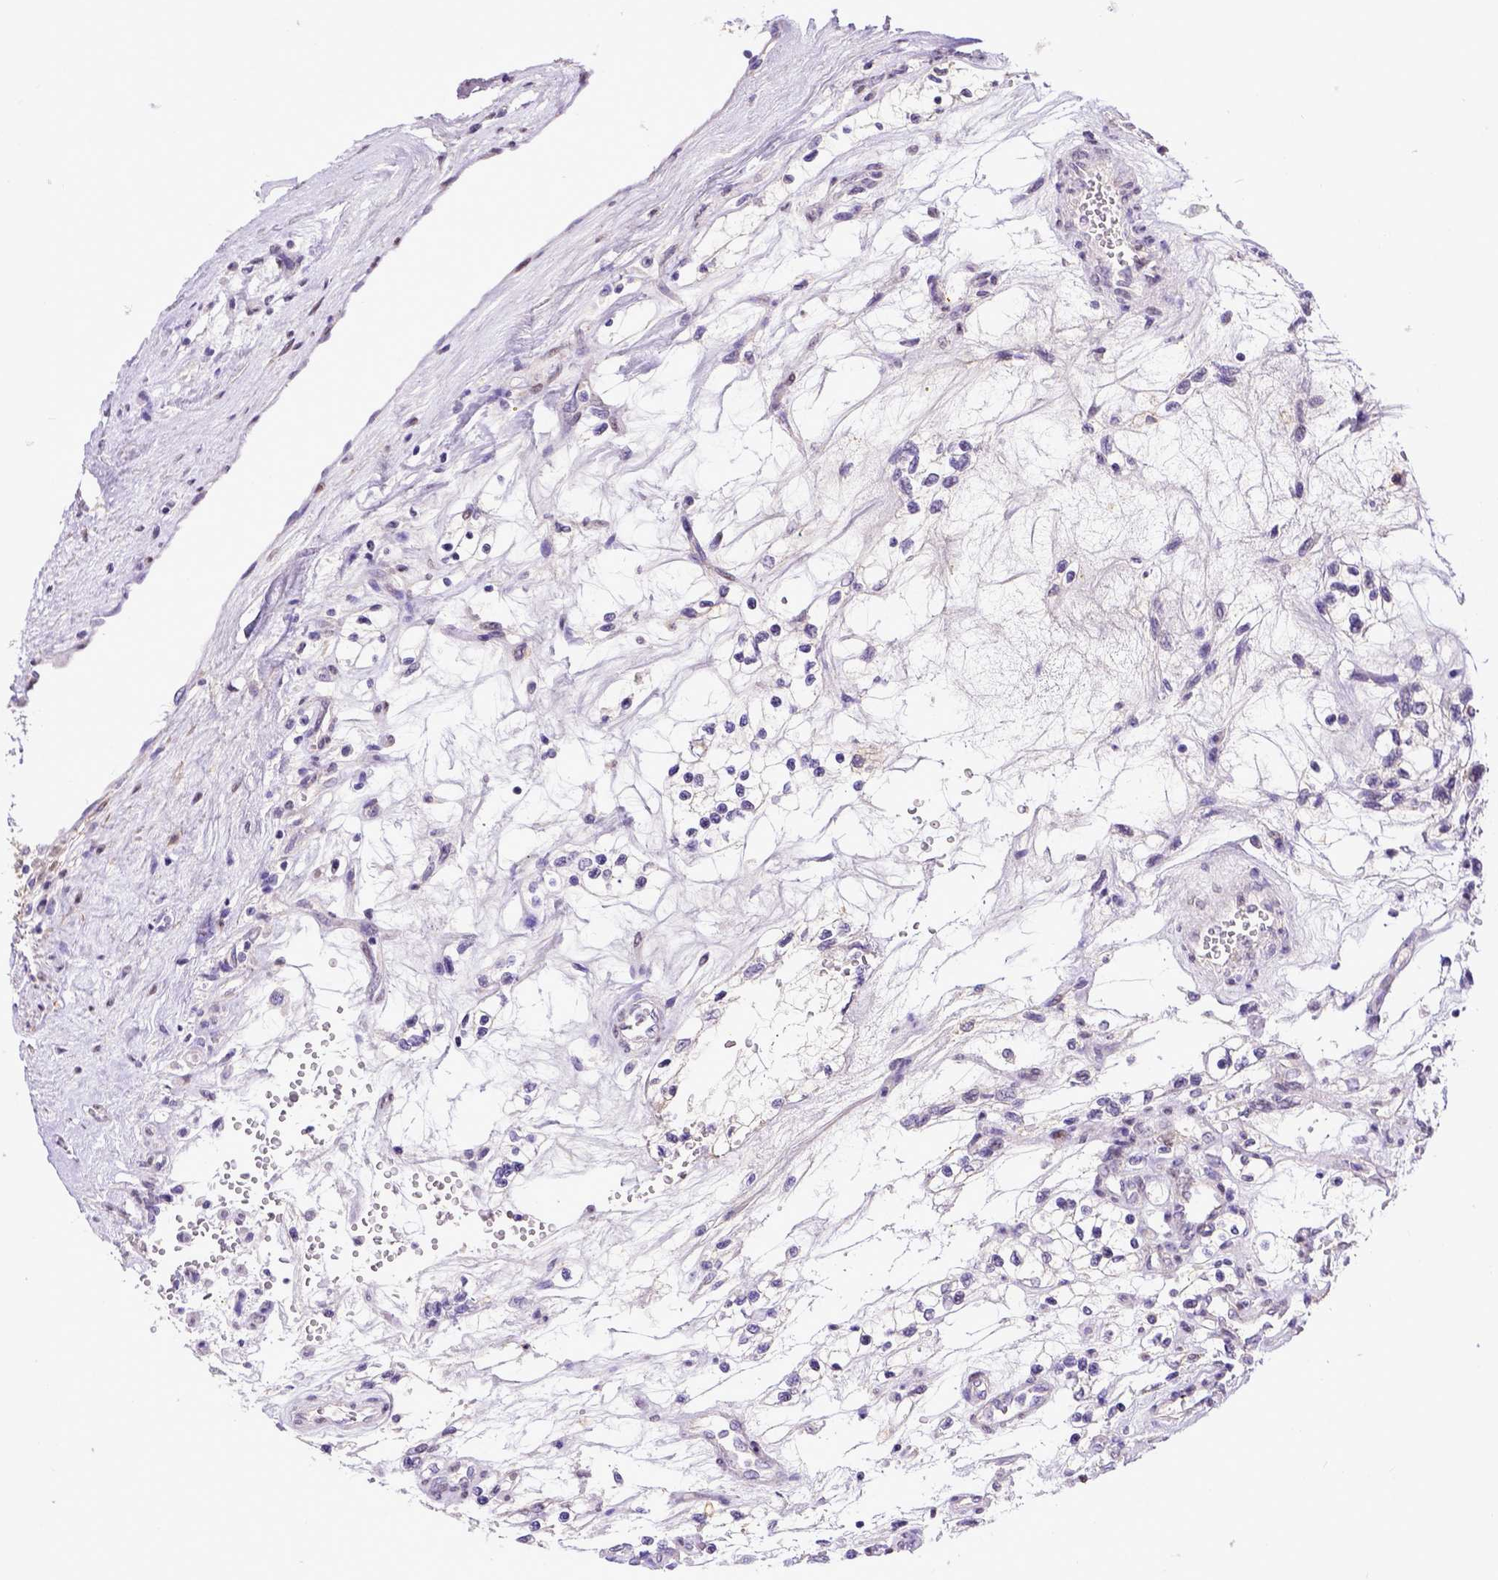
{"staining": {"intensity": "negative", "quantity": "none", "location": "none"}, "tissue": "renal cancer", "cell_type": "Tumor cells", "image_type": "cancer", "snomed": [{"axis": "morphology", "description": "Adenocarcinoma, NOS"}, {"axis": "topography", "description": "Kidney"}], "caption": "DAB immunohistochemical staining of human renal cancer (adenocarcinoma) demonstrates no significant positivity in tumor cells. Nuclei are stained in blue.", "gene": "BTN1A1", "patient": {"sex": "female", "age": 69}}